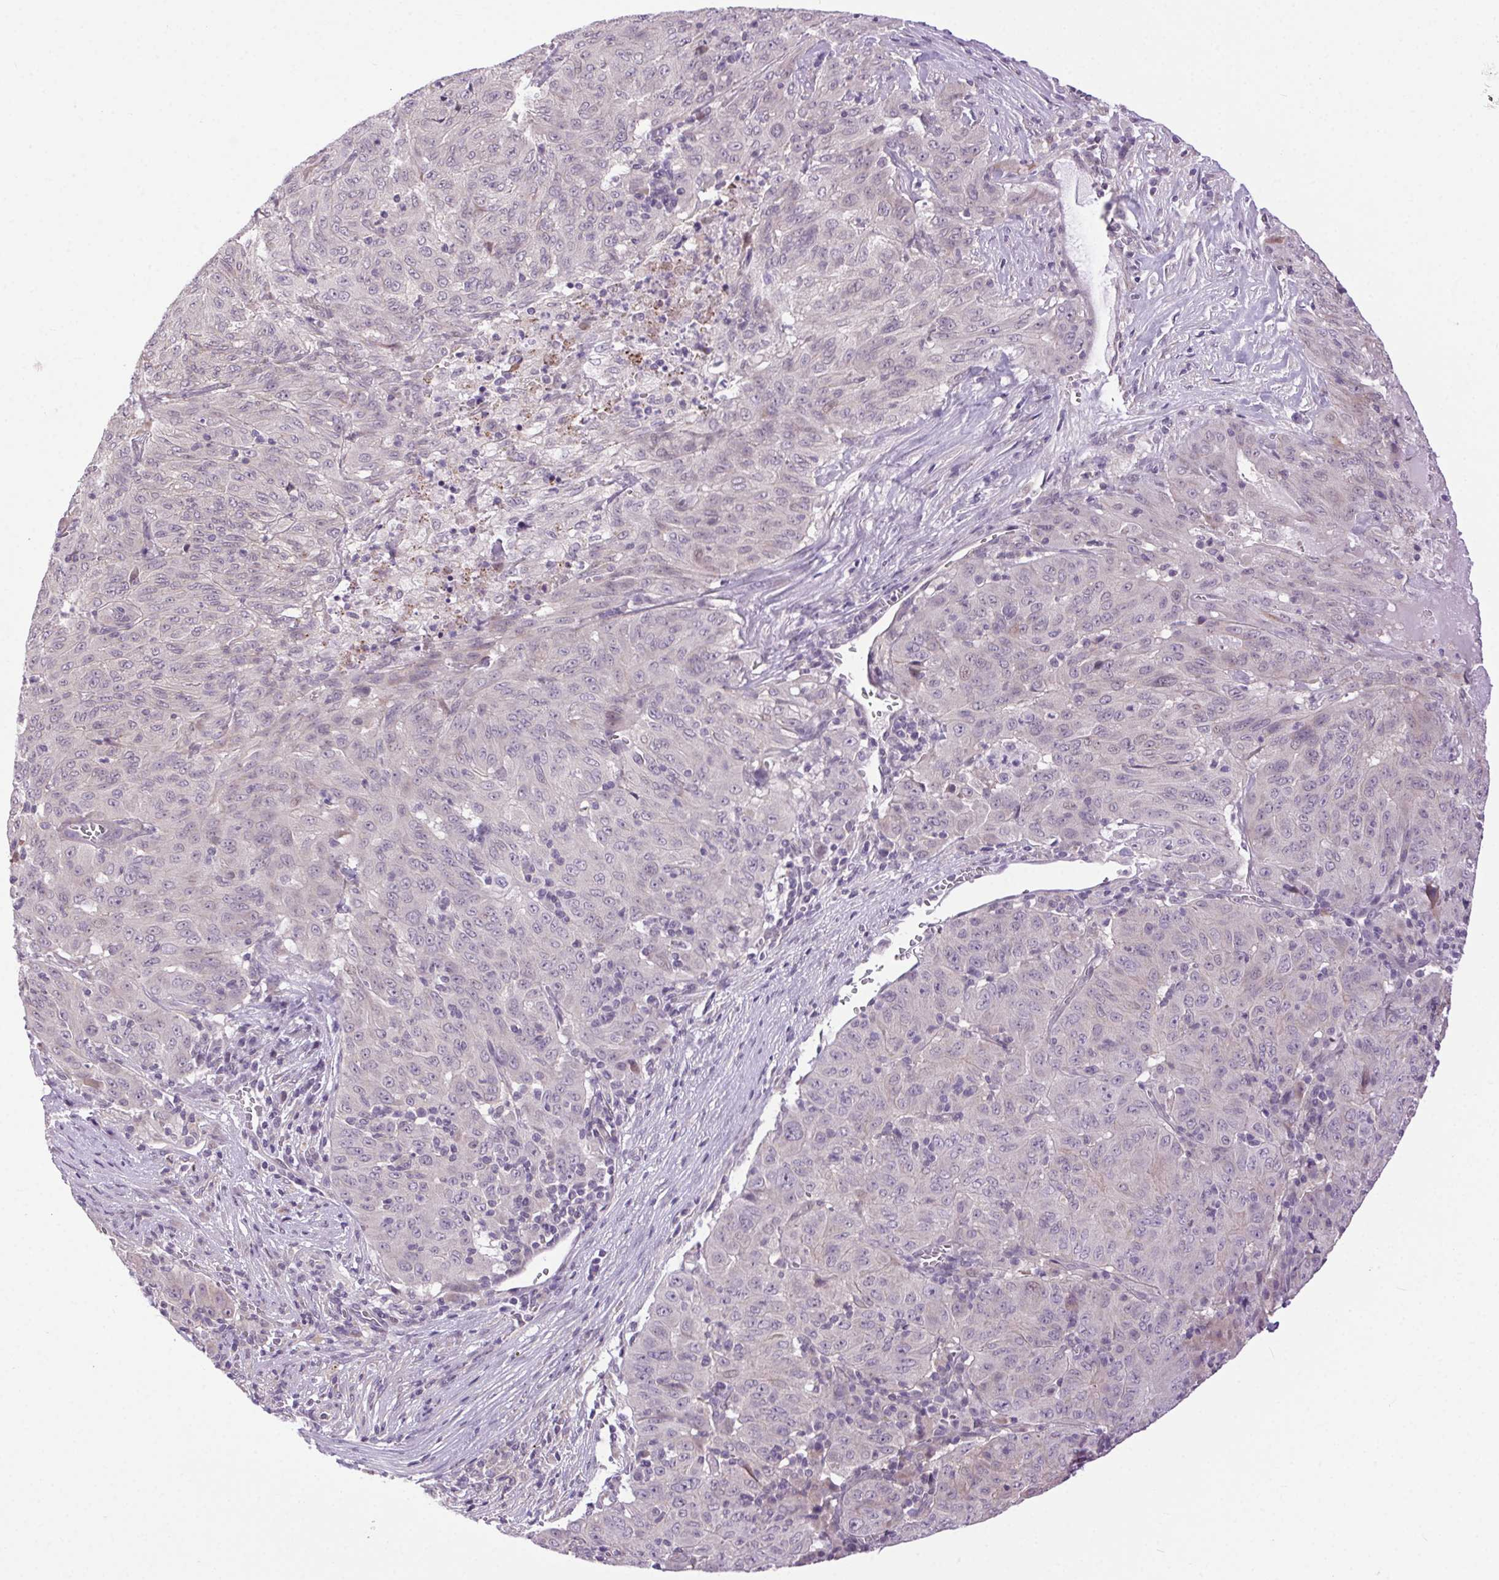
{"staining": {"intensity": "negative", "quantity": "none", "location": "none"}, "tissue": "pancreatic cancer", "cell_type": "Tumor cells", "image_type": "cancer", "snomed": [{"axis": "morphology", "description": "Adenocarcinoma, NOS"}, {"axis": "topography", "description": "Pancreas"}], "caption": "IHC of human adenocarcinoma (pancreatic) demonstrates no positivity in tumor cells. Brightfield microscopy of IHC stained with DAB (3,3'-diaminobenzidine) (brown) and hematoxylin (blue), captured at high magnification.", "gene": "SYT11", "patient": {"sex": "male", "age": 63}}